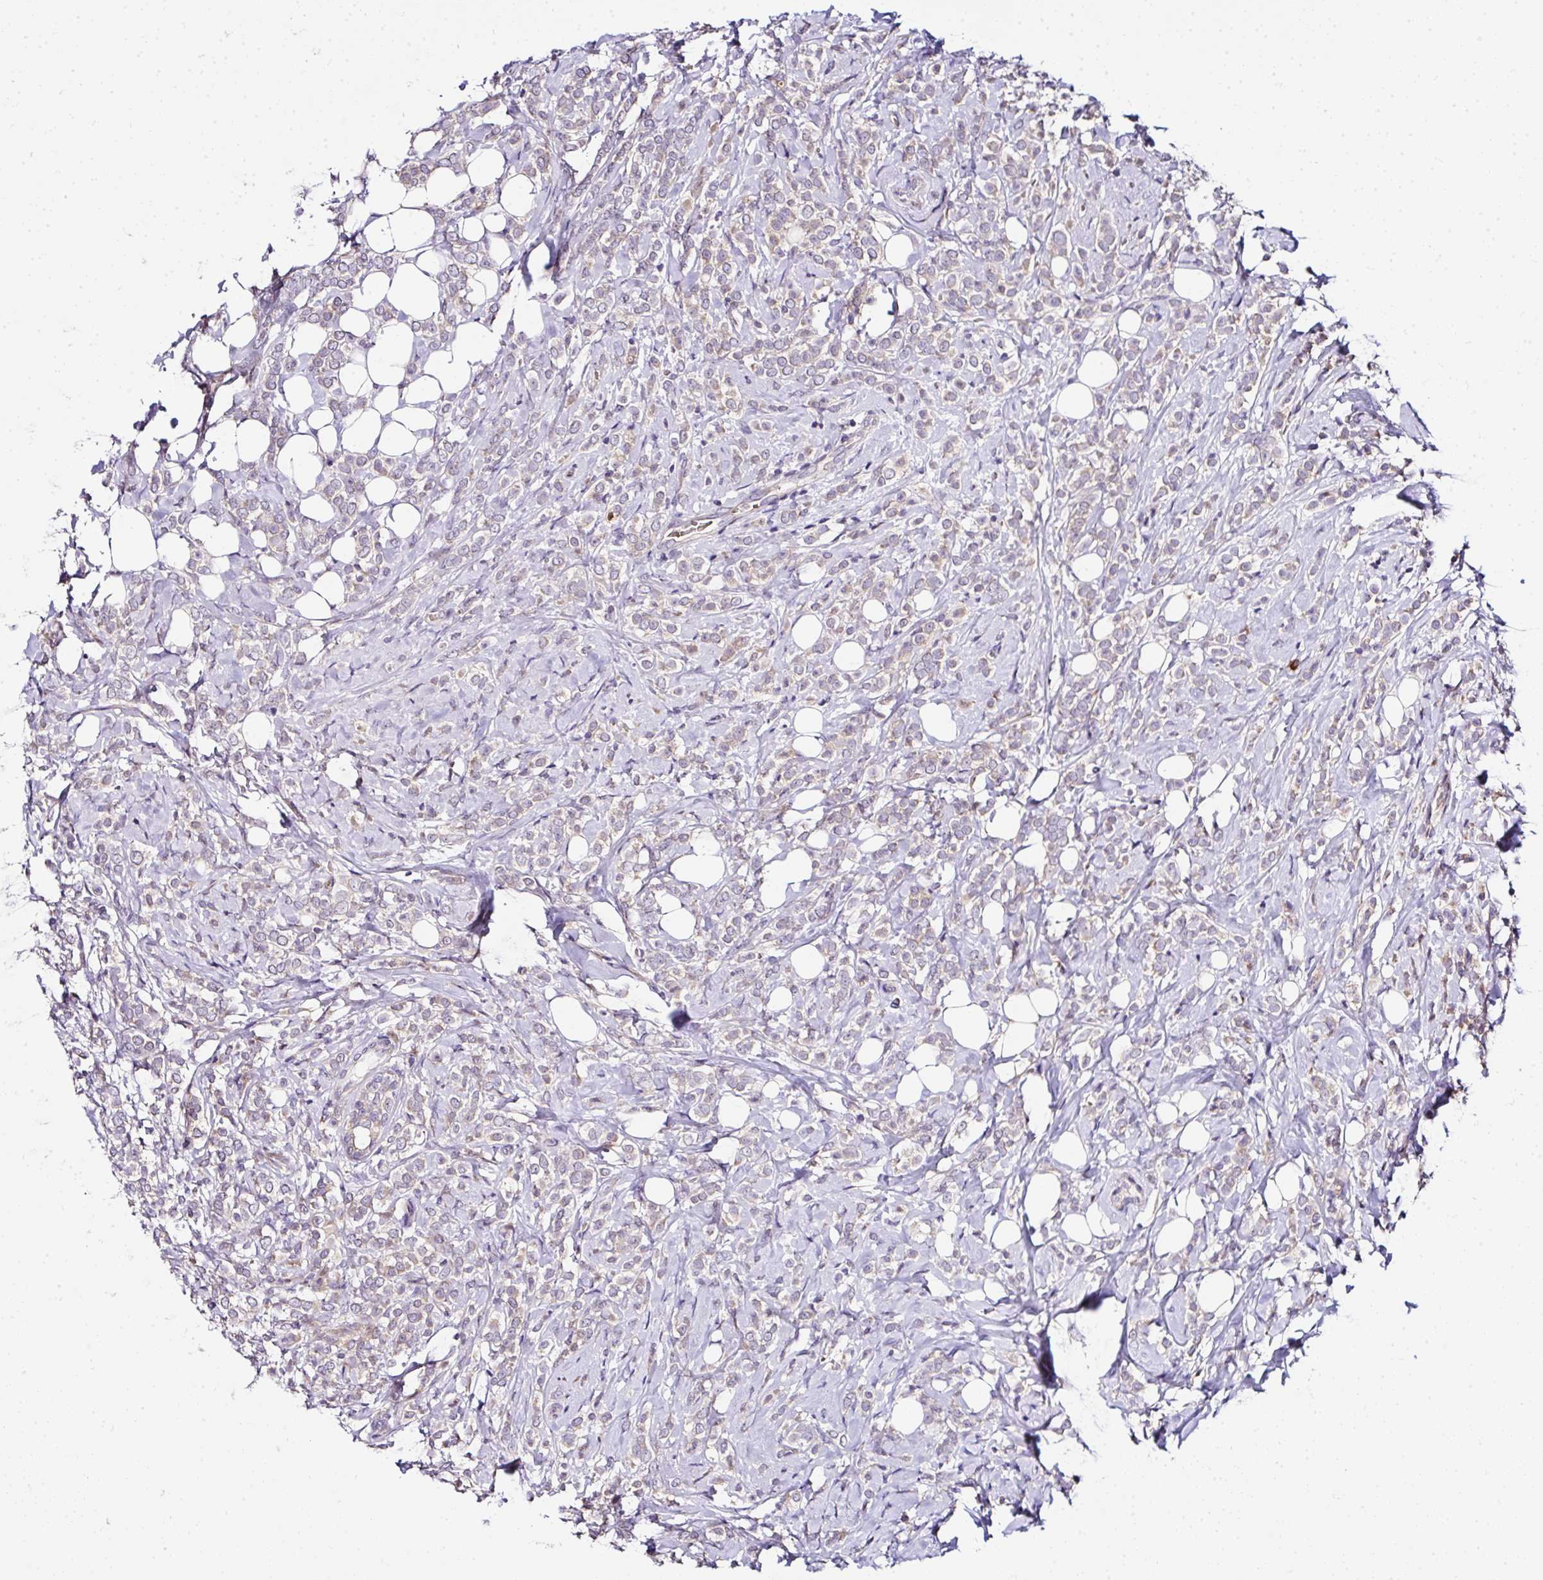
{"staining": {"intensity": "weak", "quantity": "25%-75%", "location": "cytoplasmic/membranous"}, "tissue": "breast cancer", "cell_type": "Tumor cells", "image_type": "cancer", "snomed": [{"axis": "morphology", "description": "Lobular carcinoma"}, {"axis": "topography", "description": "Breast"}], "caption": "This is a histology image of IHC staining of breast cancer, which shows weak positivity in the cytoplasmic/membranous of tumor cells.", "gene": "DEPDC5", "patient": {"sex": "female", "age": 49}}